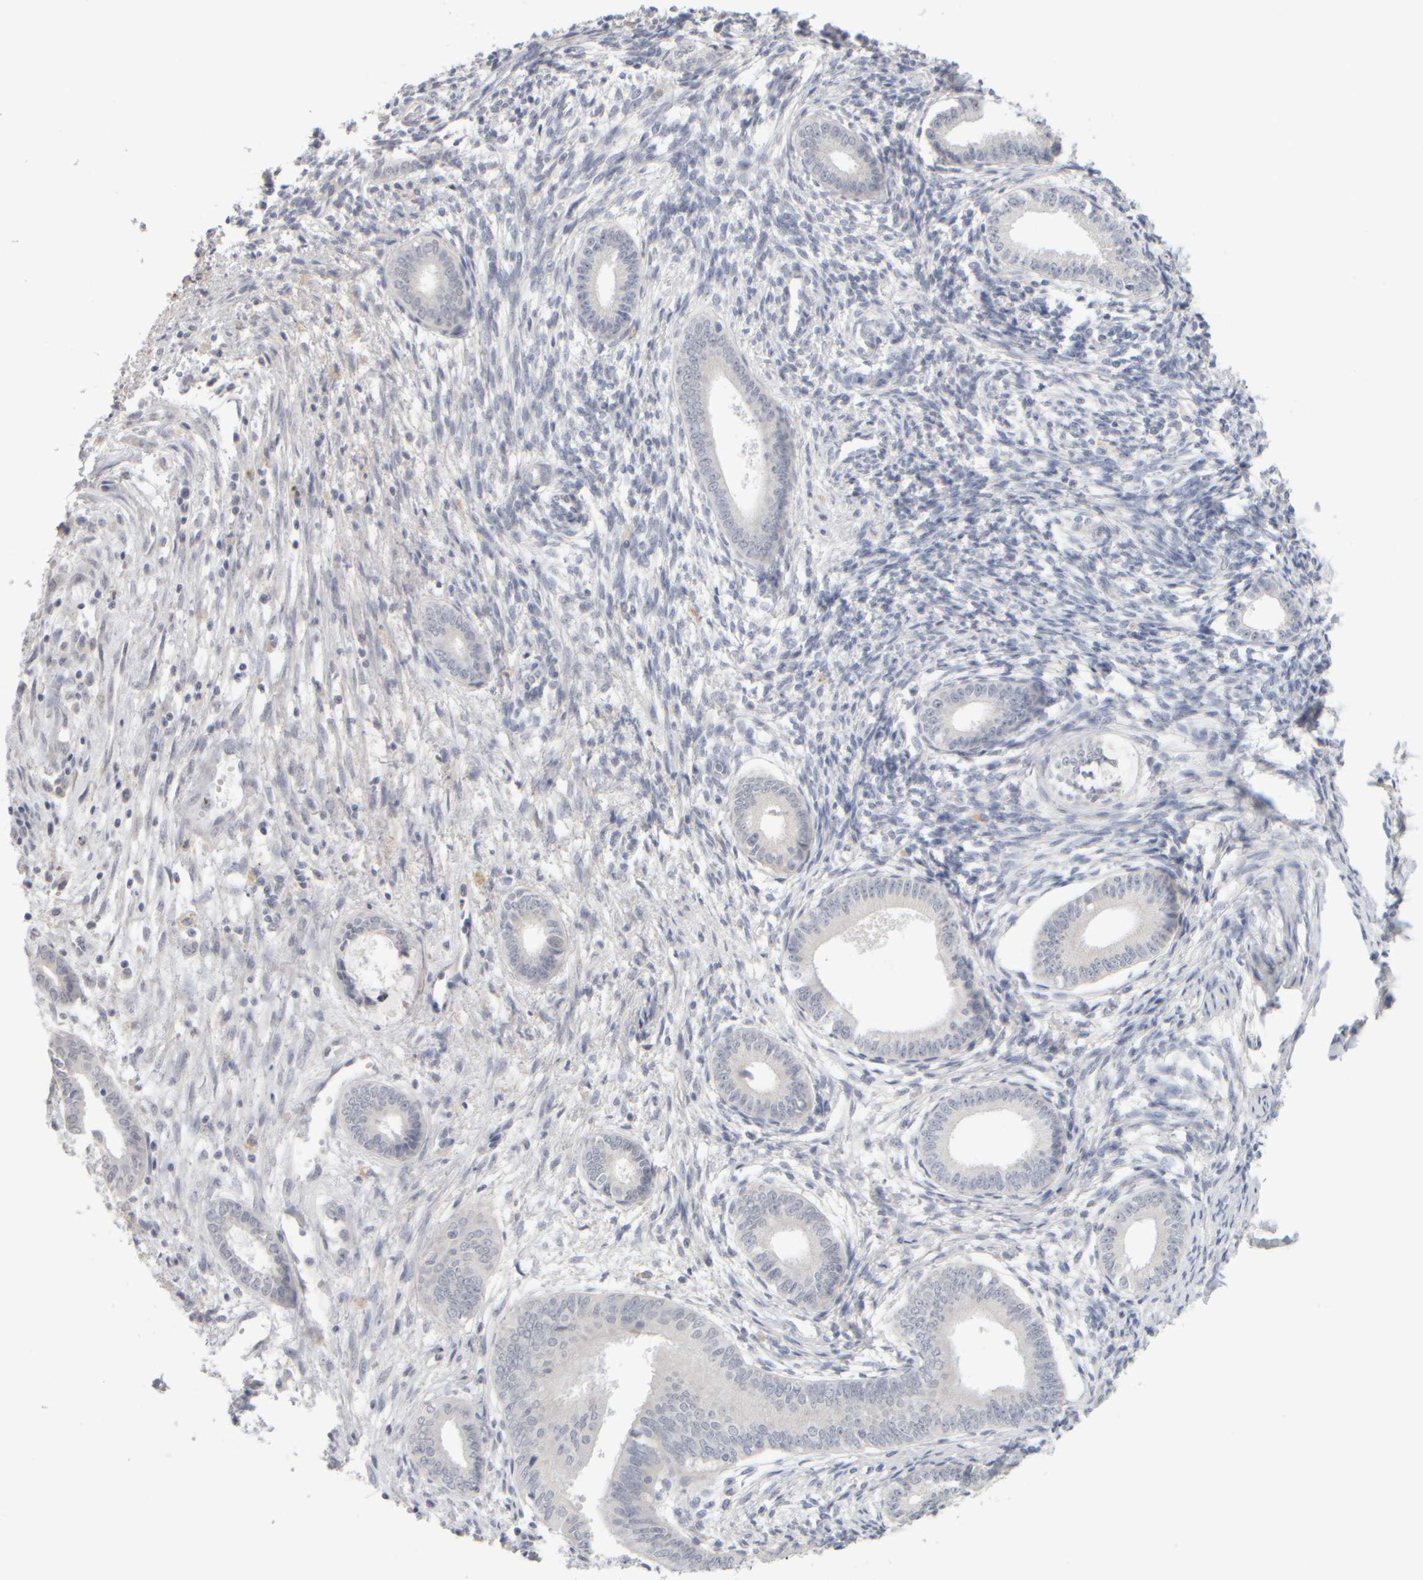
{"staining": {"intensity": "negative", "quantity": "none", "location": "none"}, "tissue": "endometrium", "cell_type": "Cells in endometrial stroma", "image_type": "normal", "snomed": [{"axis": "morphology", "description": "Normal tissue, NOS"}, {"axis": "topography", "description": "Endometrium"}], "caption": "The micrograph displays no significant staining in cells in endometrial stroma of endometrium.", "gene": "ZNF112", "patient": {"sex": "female", "age": 56}}